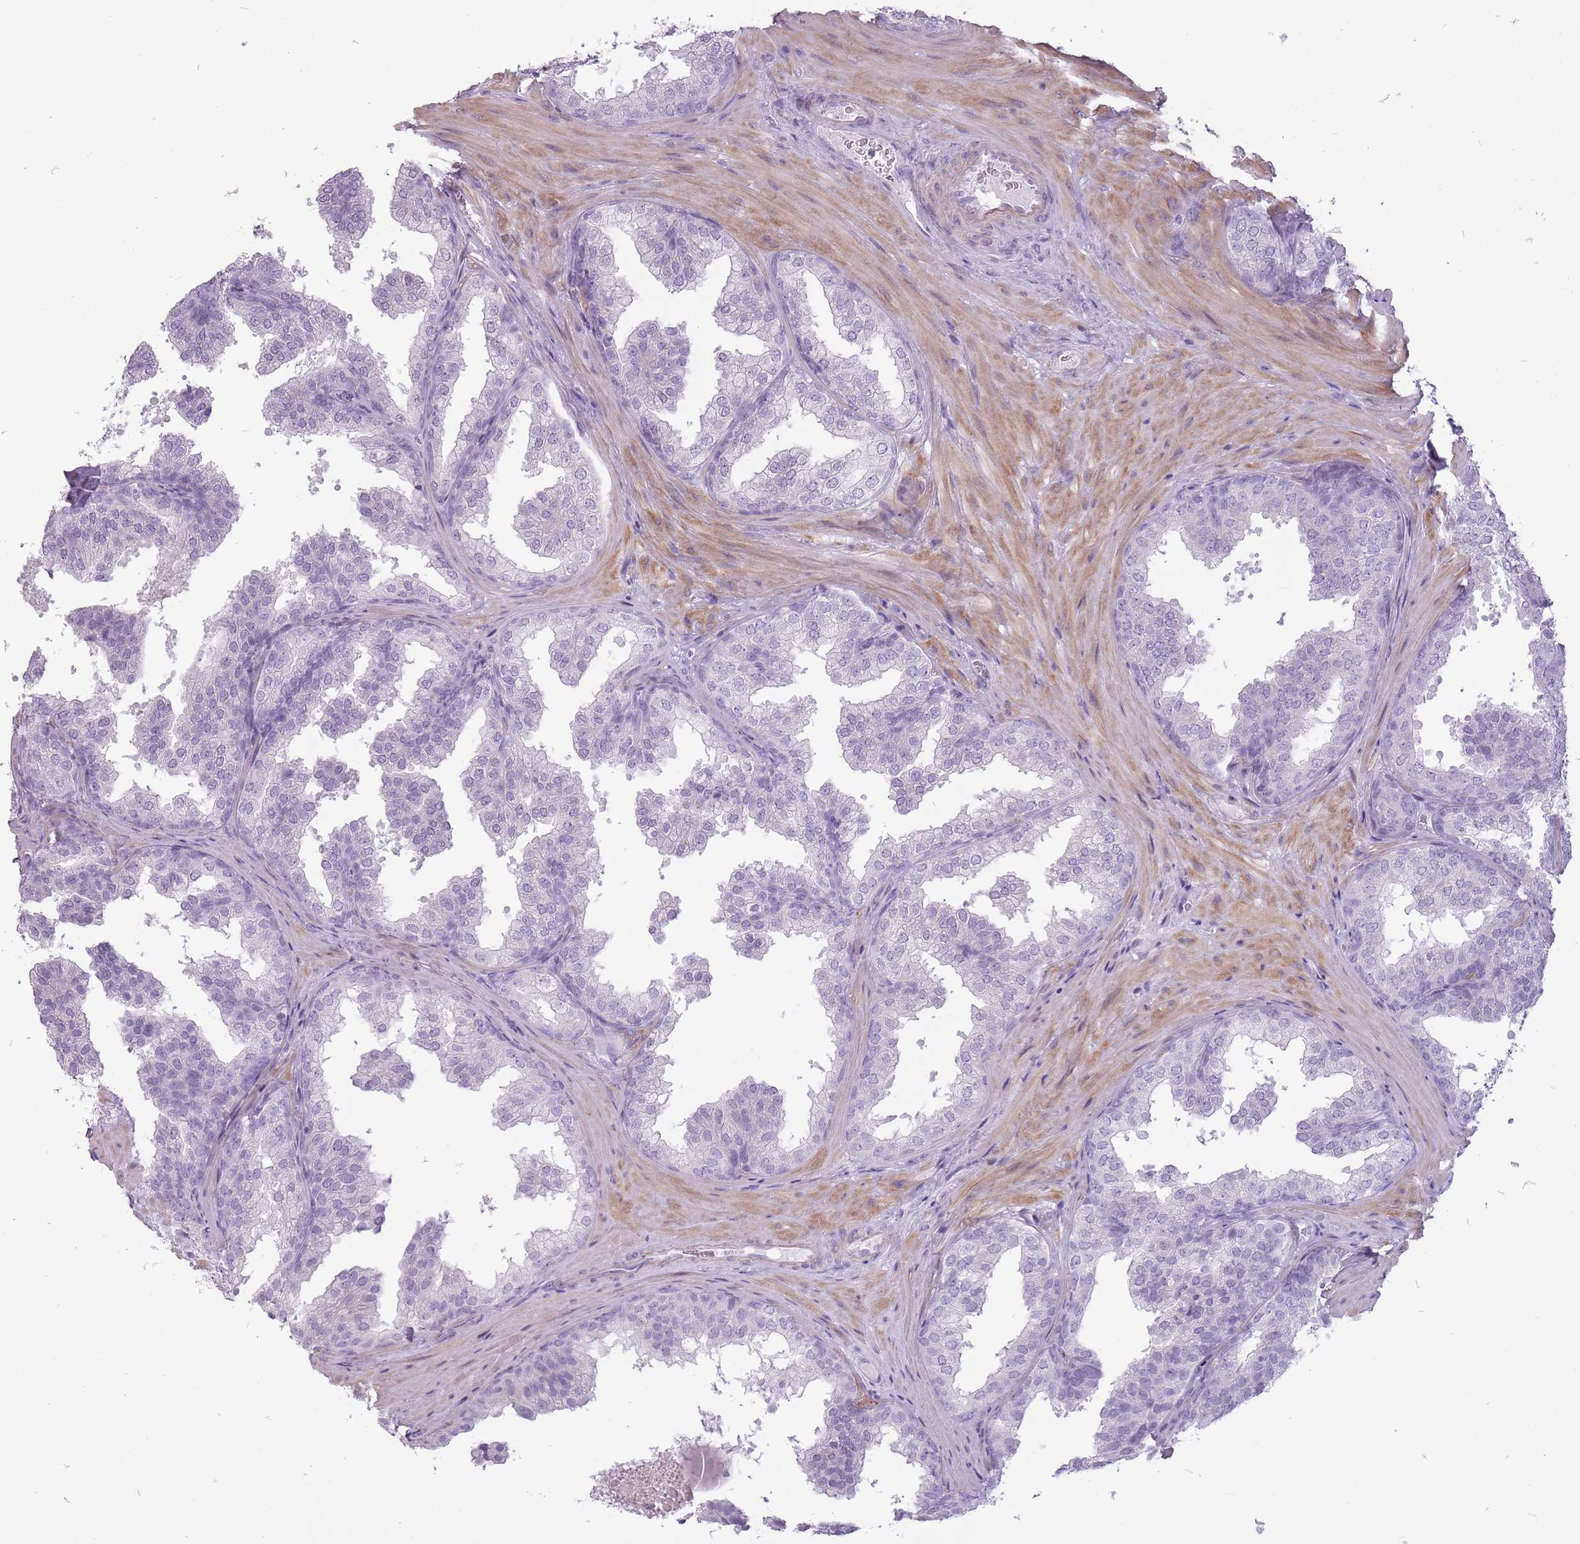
{"staining": {"intensity": "negative", "quantity": "none", "location": "none"}, "tissue": "prostate", "cell_type": "Glandular cells", "image_type": "normal", "snomed": [{"axis": "morphology", "description": "Normal tissue, NOS"}, {"axis": "topography", "description": "Prostate"}], "caption": "IHC histopathology image of unremarkable human prostate stained for a protein (brown), which reveals no expression in glandular cells. (DAB immunohistochemistry (IHC) with hematoxylin counter stain).", "gene": "RFX4", "patient": {"sex": "male", "age": 37}}